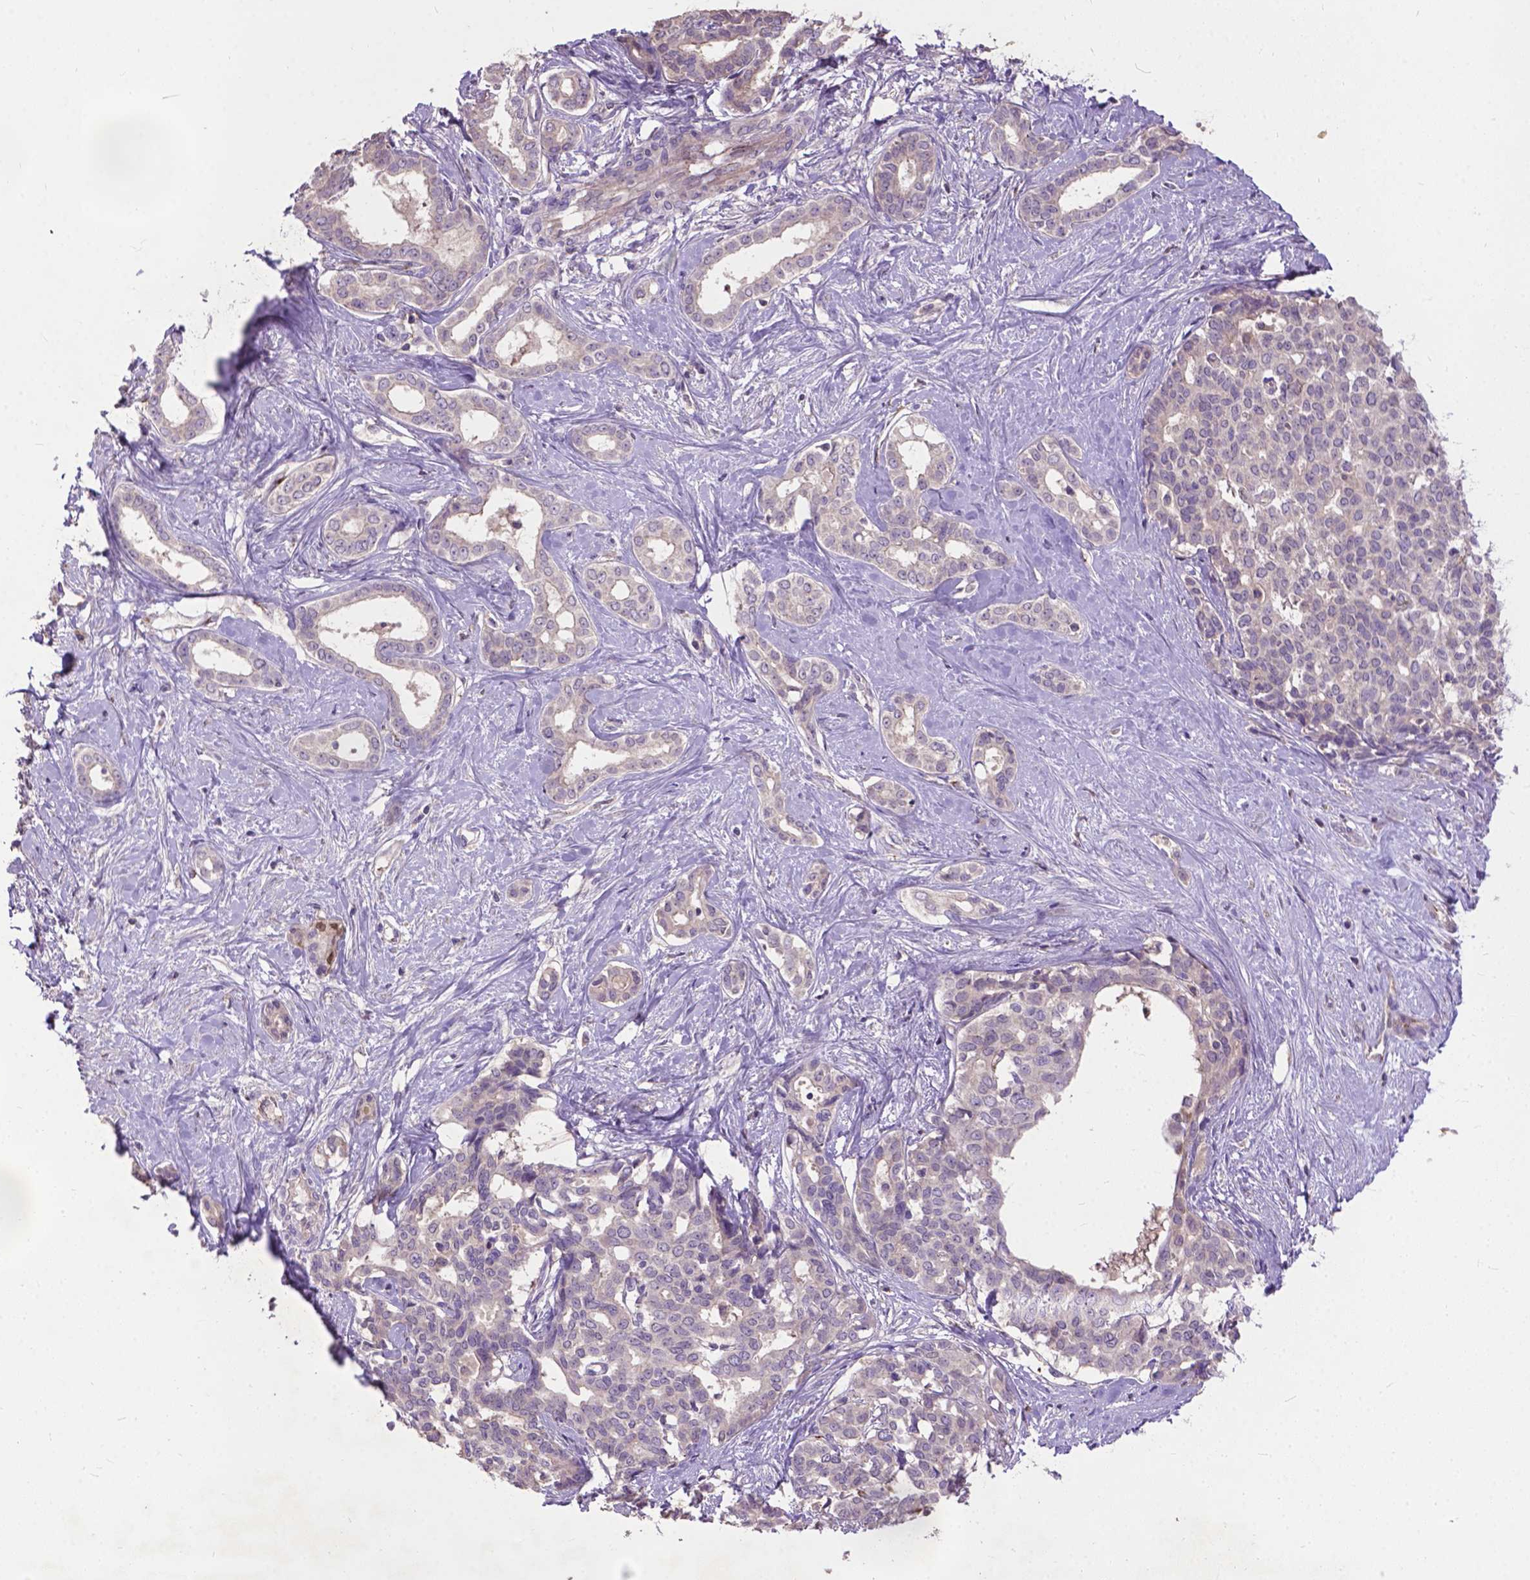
{"staining": {"intensity": "negative", "quantity": "none", "location": "none"}, "tissue": "liver cancer", "cell_type": "Tumor cells", "image_type": "cancer", "snomed": [{"axis": "morphology", "description": "Cholangiocarcinoma"}, {"axis": "topography", "description": "Liver"}], "caption": "Immunohistochemical staining of liver cancer displays no significant expression in tumor cells.", "gene": "ZNF337", "patient": {"sex": "female", "age": 47}}